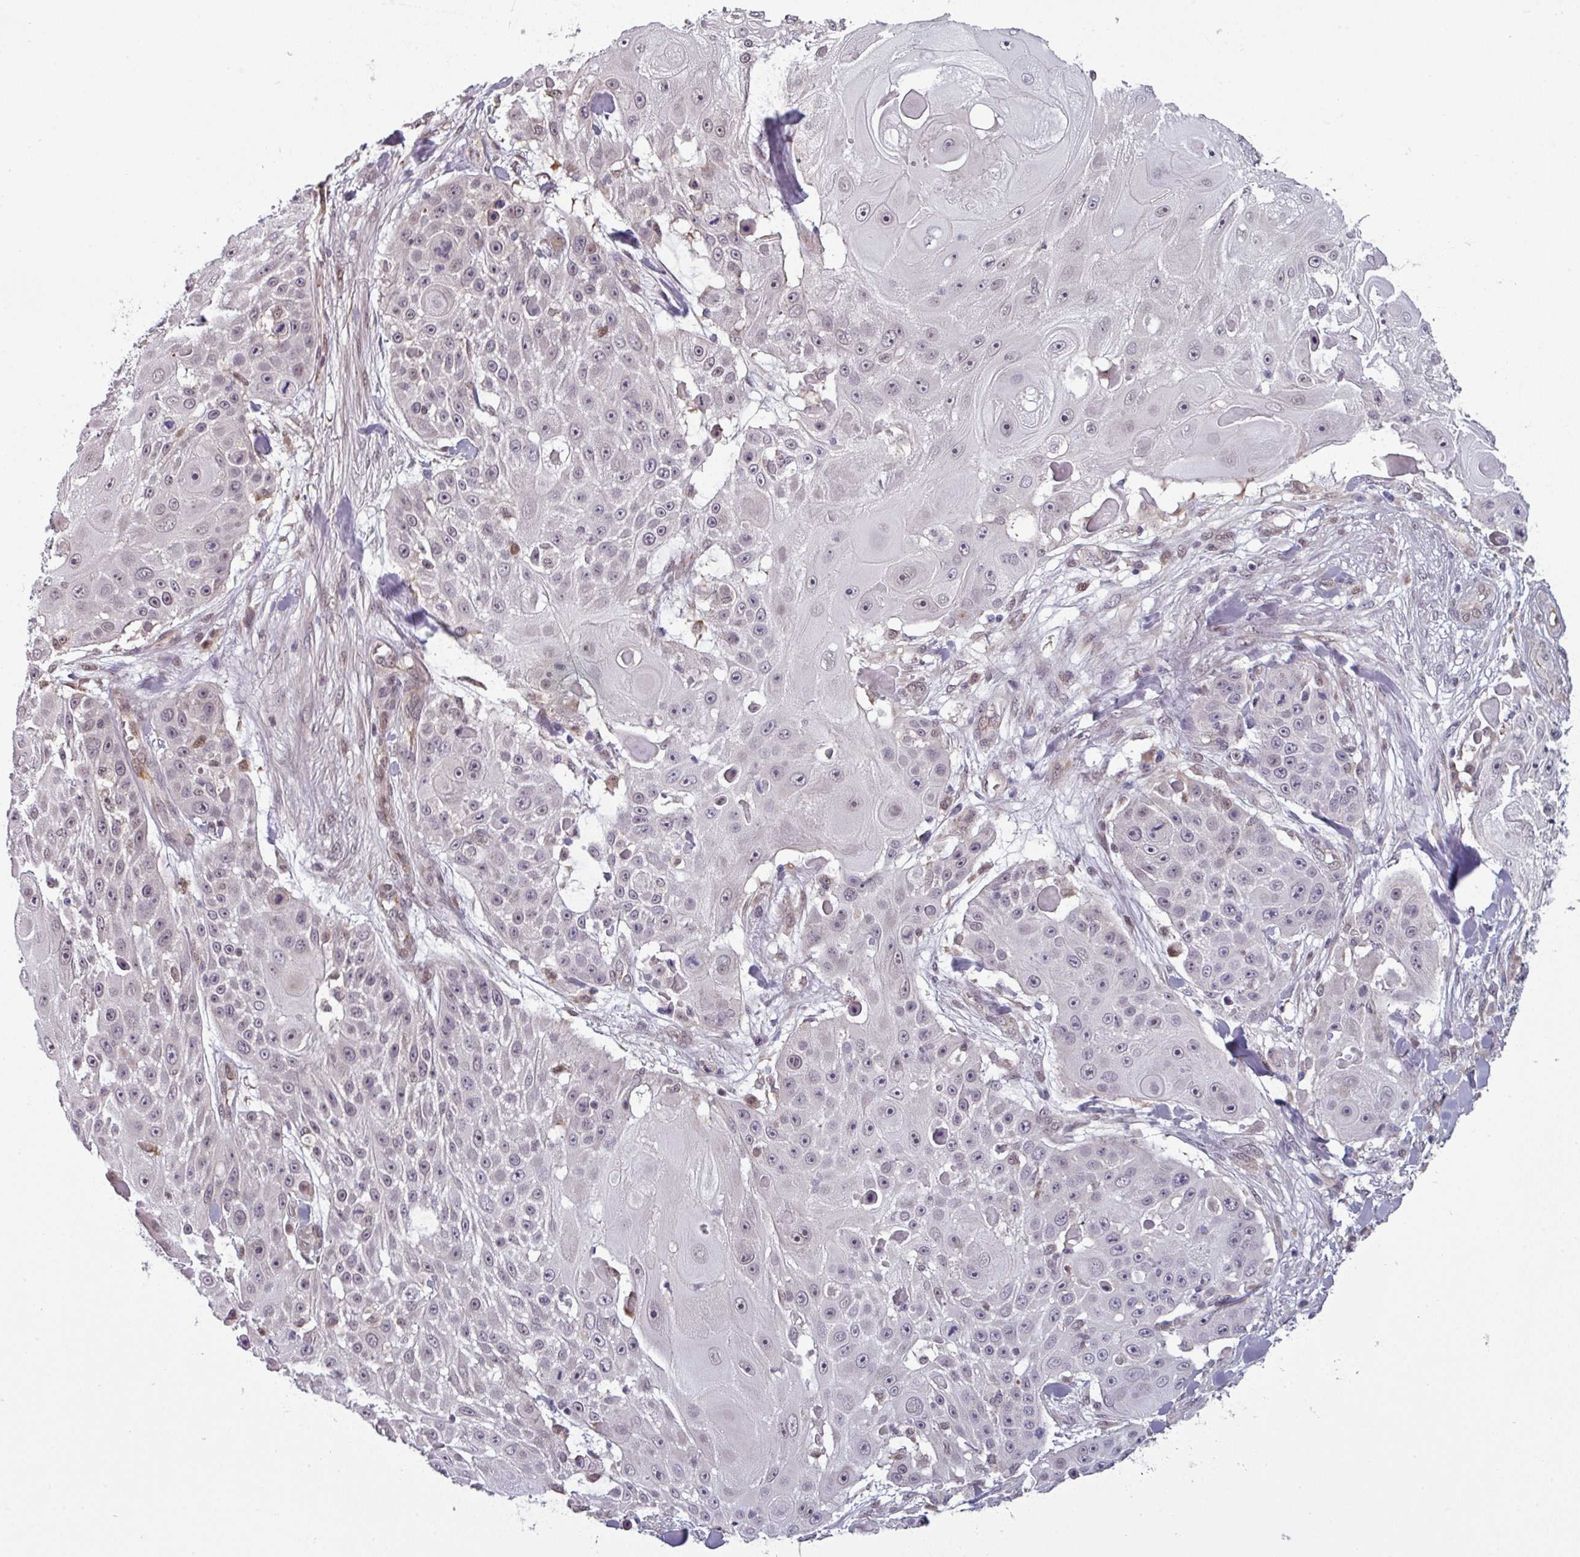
{"staining": {"intensity": "weak", "quantity": ">75%", "location": "nuclear"}, "tissue": "skin cancer", "cell_type": "Tumor cells", "image_type": "cancer", "snomed": [{"axis": "morphology", "description": "Squamous cell carcinoma, NOS"}, {"axis": "topography", "description": "Skin"}], "caption": "A brown stain shows weak nuclear expression of a protein in human skin cancer (squamous cell carcinoma) tumor cells. Nuclei are stained in blue.", "gene": "PRAMEF12", "patient": {"sex": "female", "age": 86}}